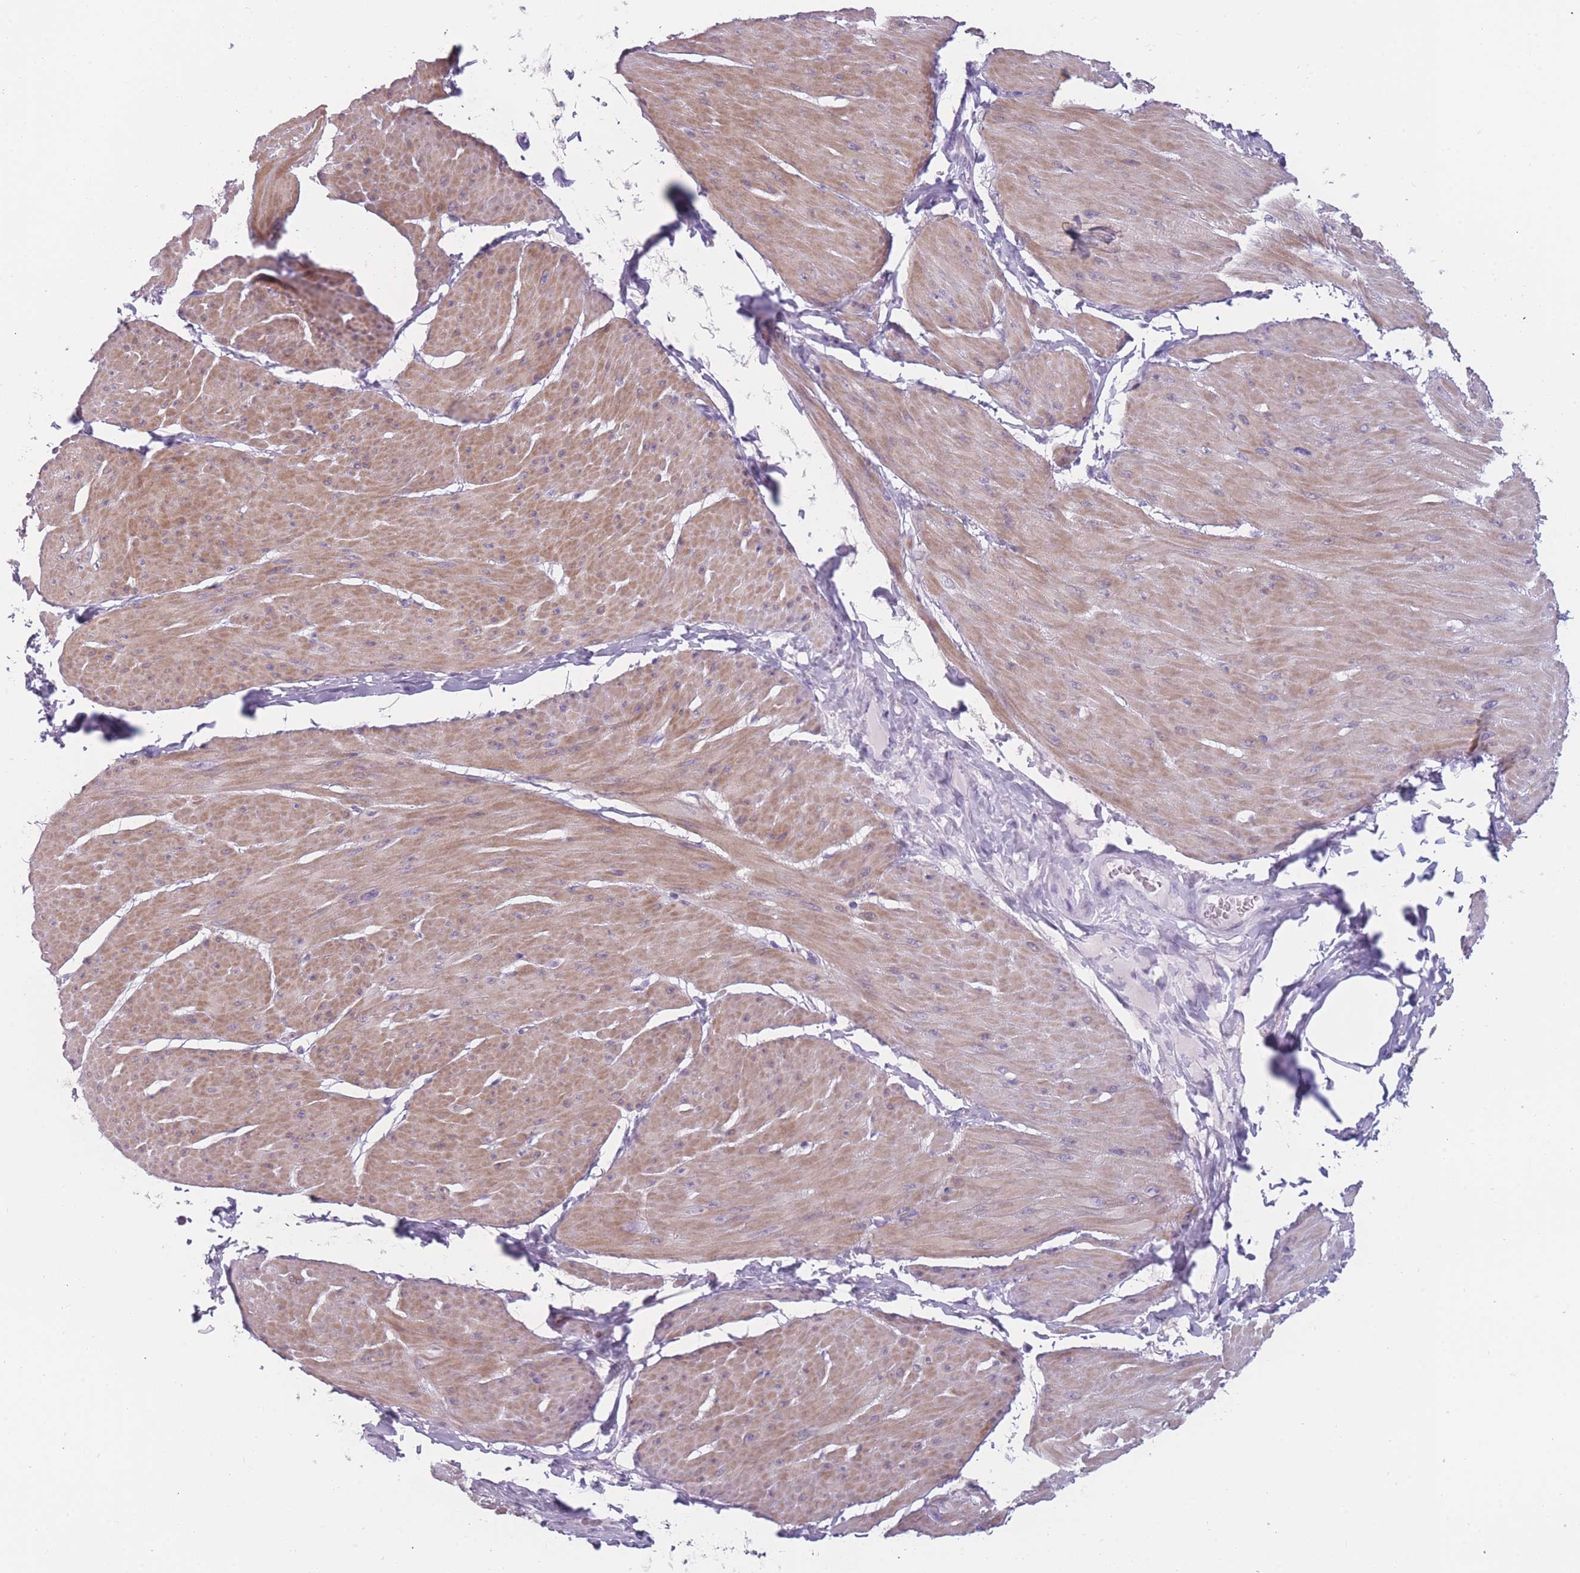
{"staining": {"intensity": "moderate", "quantity": "25%-75%", "location": "cytoplasmic/membranous"}, "tissue": "smooth muscle", "cell_type": "Smooth muscle cells", "image_type": "normal", "snomed": [{"axis": "morphology", "description": "Urothelial carcinoma, High grade"}, {"axis": "topography", "description": "Urinary bladder"}], "caption": "Protein staining shows moderate cytoplasmic/membranous expression in approximately 25%-75% of smooth muscle cells in normal smooth muscle.", "gene": "PPFIA3", "patient": {"sex": "male", "age": 46}}